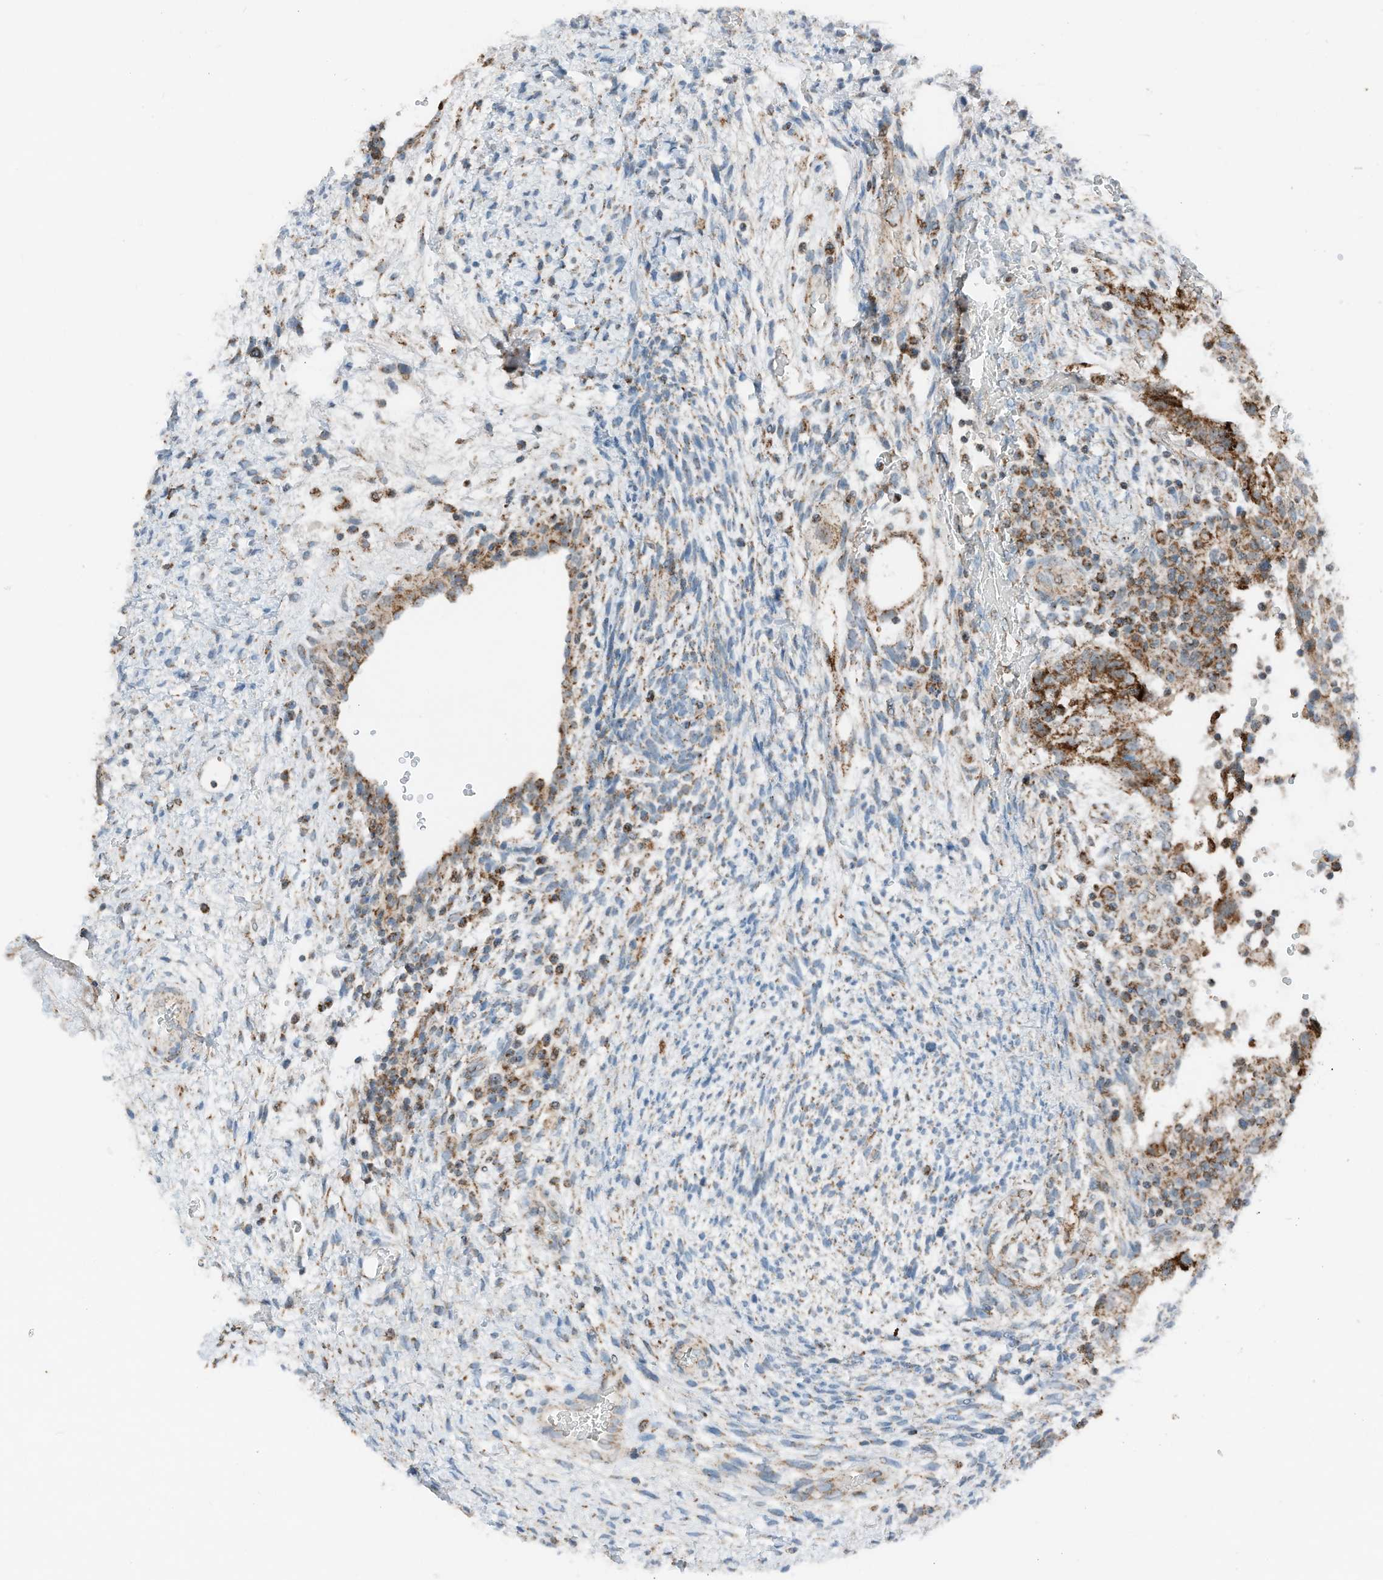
{"staining": {"intensity": "strong", "quantity": ">75%", "location": "cytoplasmic/membranous"}, "tissue": "testis cancer", "cell_type": "Tumor cells", "image_type": "cancer", "snomed": [{"axis": "morphology", "description": "Carcinoma, Embryonal, NOS"}, {"axis": "topography", "description": "Testis"}], "caption": "This histopathology image shows IHC staining of testis cancer (embryonal carcinoma), with high strong cytoplasmic/membranous staining in approximately >75% of tumor cells.", "gene": "RMND1", "patient": {"sex": "male", "age": 37}}